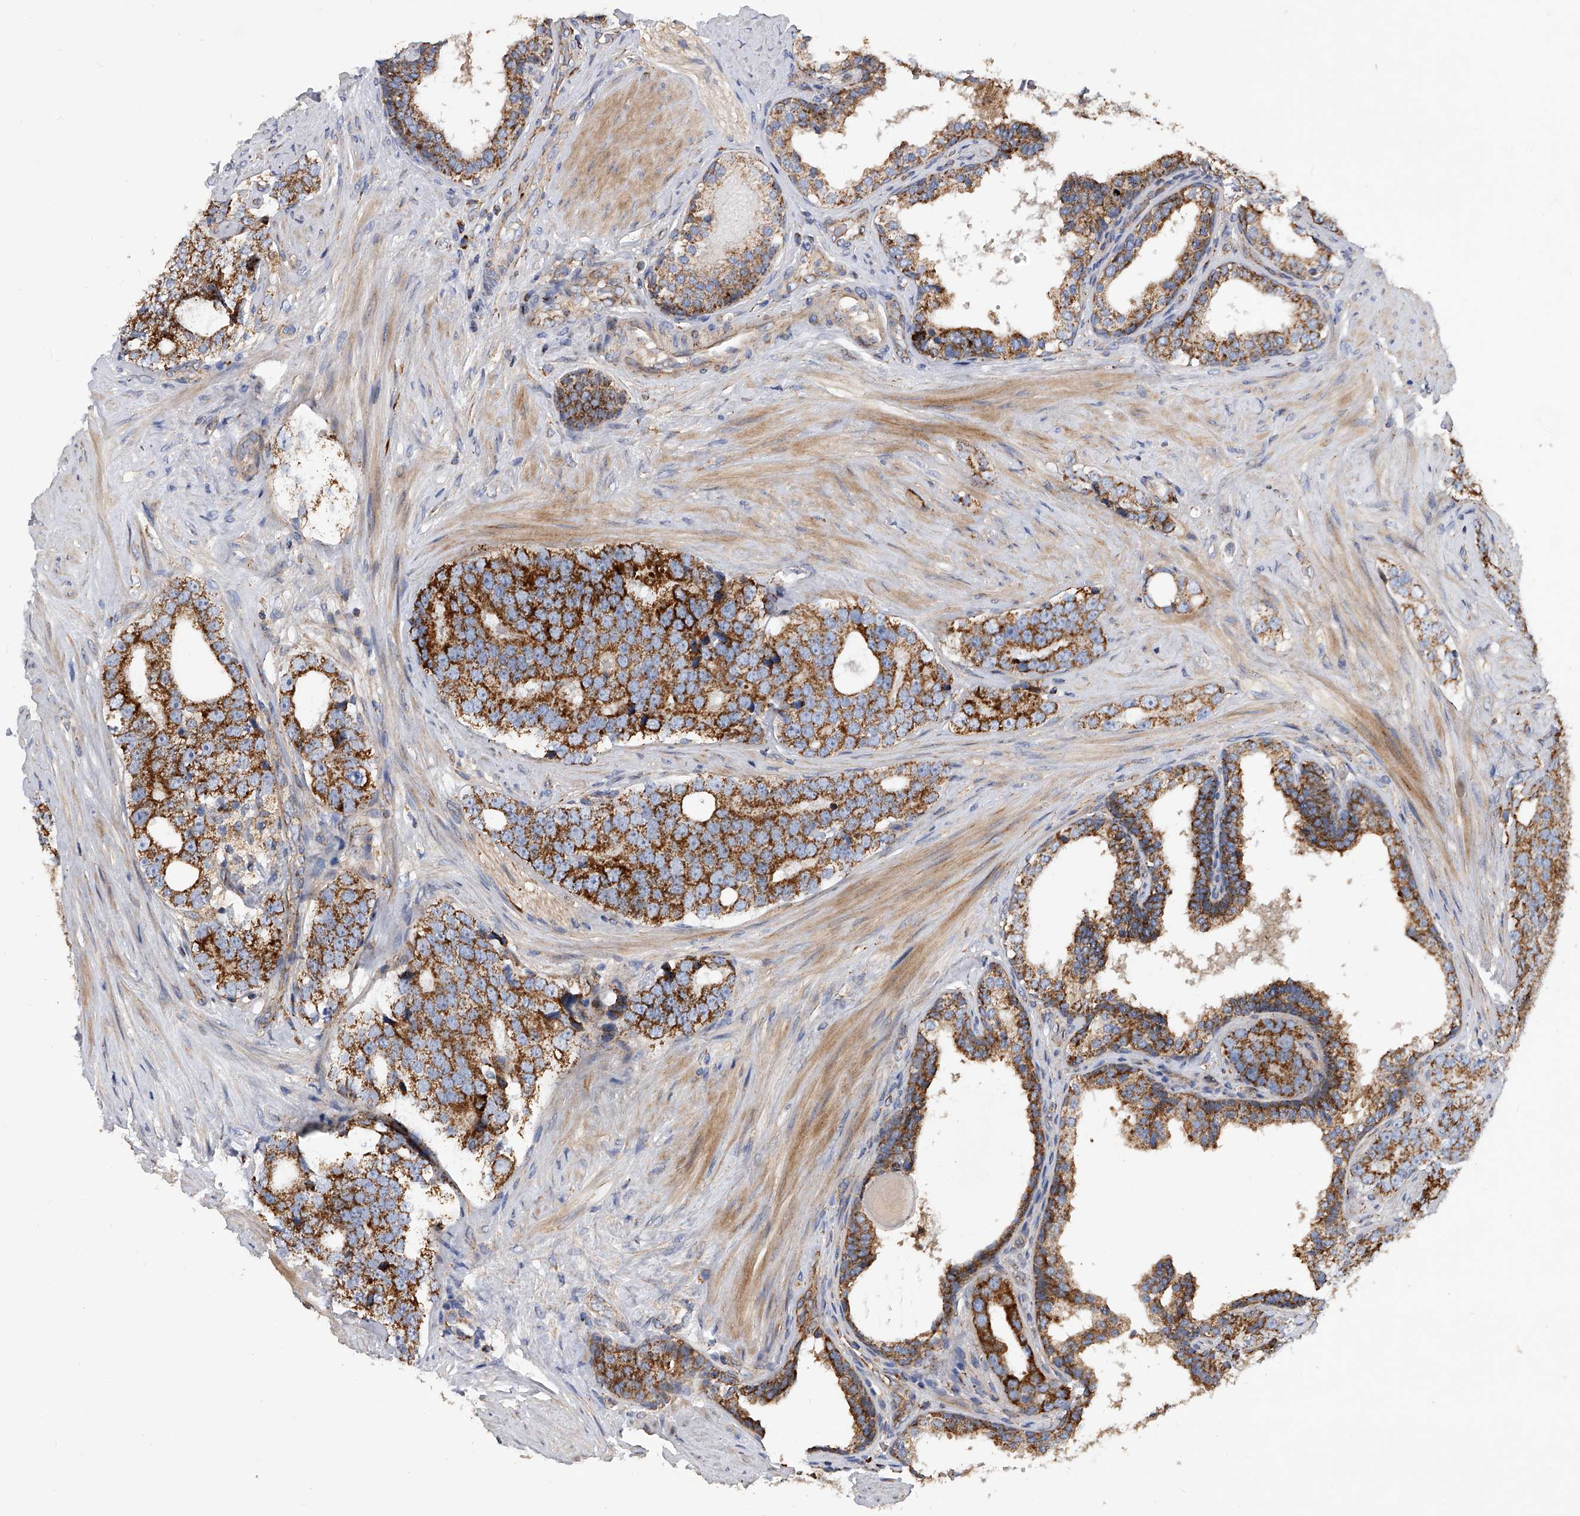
{"staining": {"intensity": "strong", "quantity": ">75%", "location": "cytoplasmic/membranous"}, "tissue": "prostate cancer", "cell_type": "Tumor cells", "image_type": "cancer", "snomed": [{"axis": "morphology", "description": "Adenocarcinoma, High grade"}, {"axis": "topography", "description": "Prostate"}], "caption": "Tumor cells display high levels of strong cytoplasmic/membranous positivity in about >75% of cells in prostate cancer (high-grade adenocarcinoma). (DAB = brown stain, brightfield microscopy at high magnification).", "gene": "PDSS2", "patient": {"sex": "male", "age": 56}}